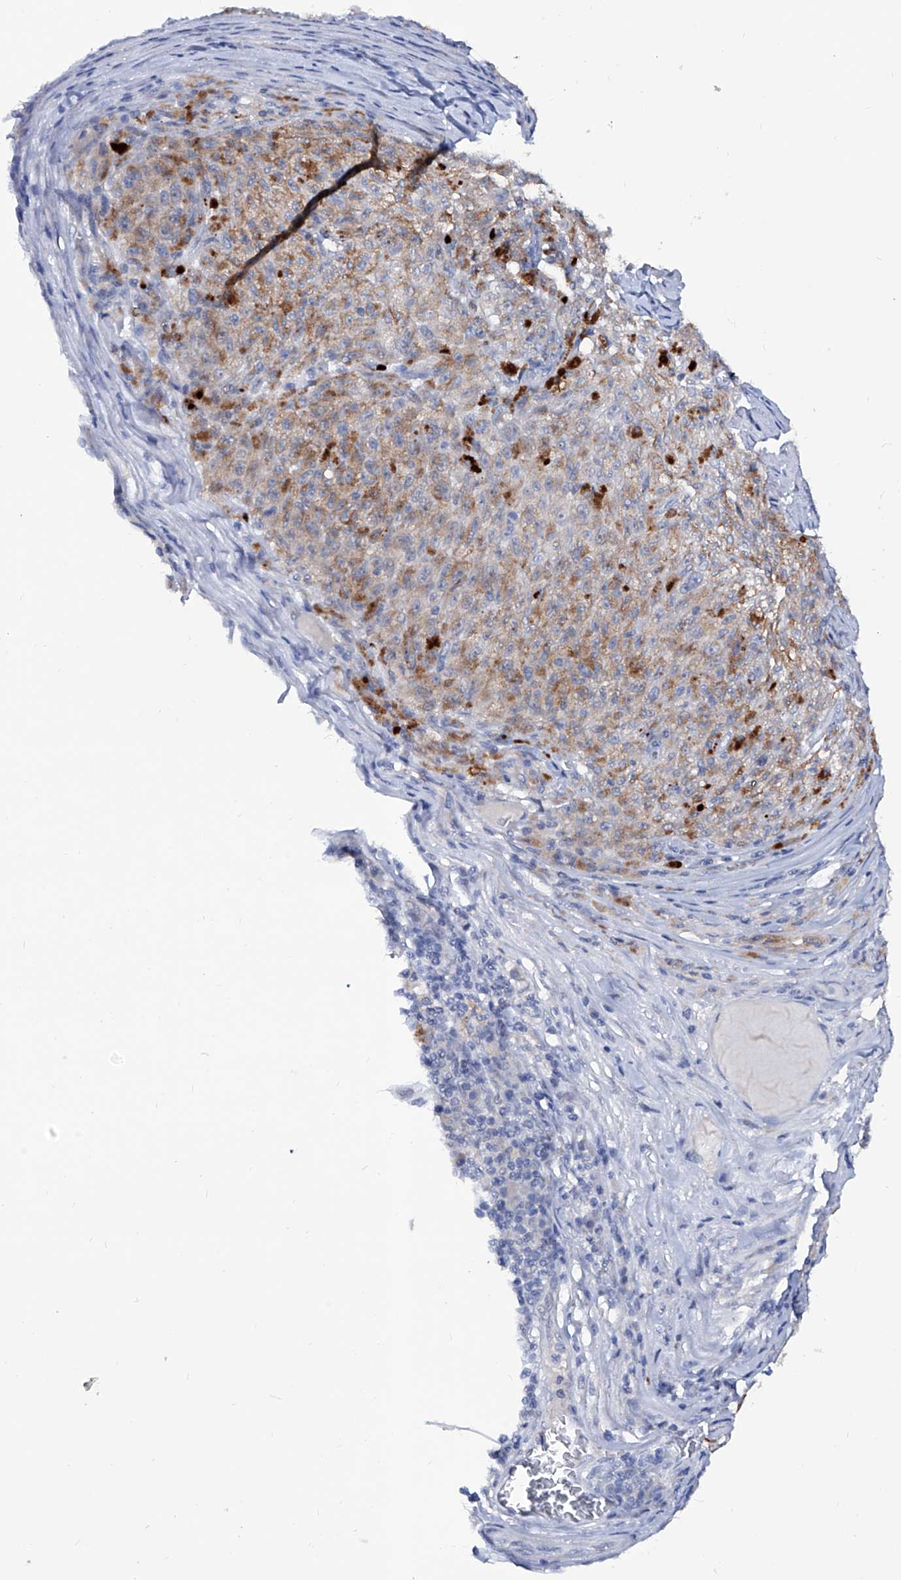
{"staining": {"intensity": "weak", "quantity": "<25%", "location": "cytoplasmic/membranous"}, "tissue": "melanoma", "cell_type": "Tumor cells", "image_type": "cancer", "snomed": [{"axis": "morphology", "description": "Malignant melanoma, NOS"}, {"axis": "topography", "description": "Skin"}], "caption": "Immunohistochemistry (IHC) histopathology image of neoplastic tissue: malignant melanoma stained with DAB (3,3'-diaminobenzidine) displays no significant protein staining in tumor cells. (Stains: DAB (3,3'-diaminobenzidine) immunohistochemistry with hematoxylin counter stain, Microscopy: brightfield microscopy at high magnification).", "gene": "KLHL17", "patient": {"sex": "female", "age": 82}}